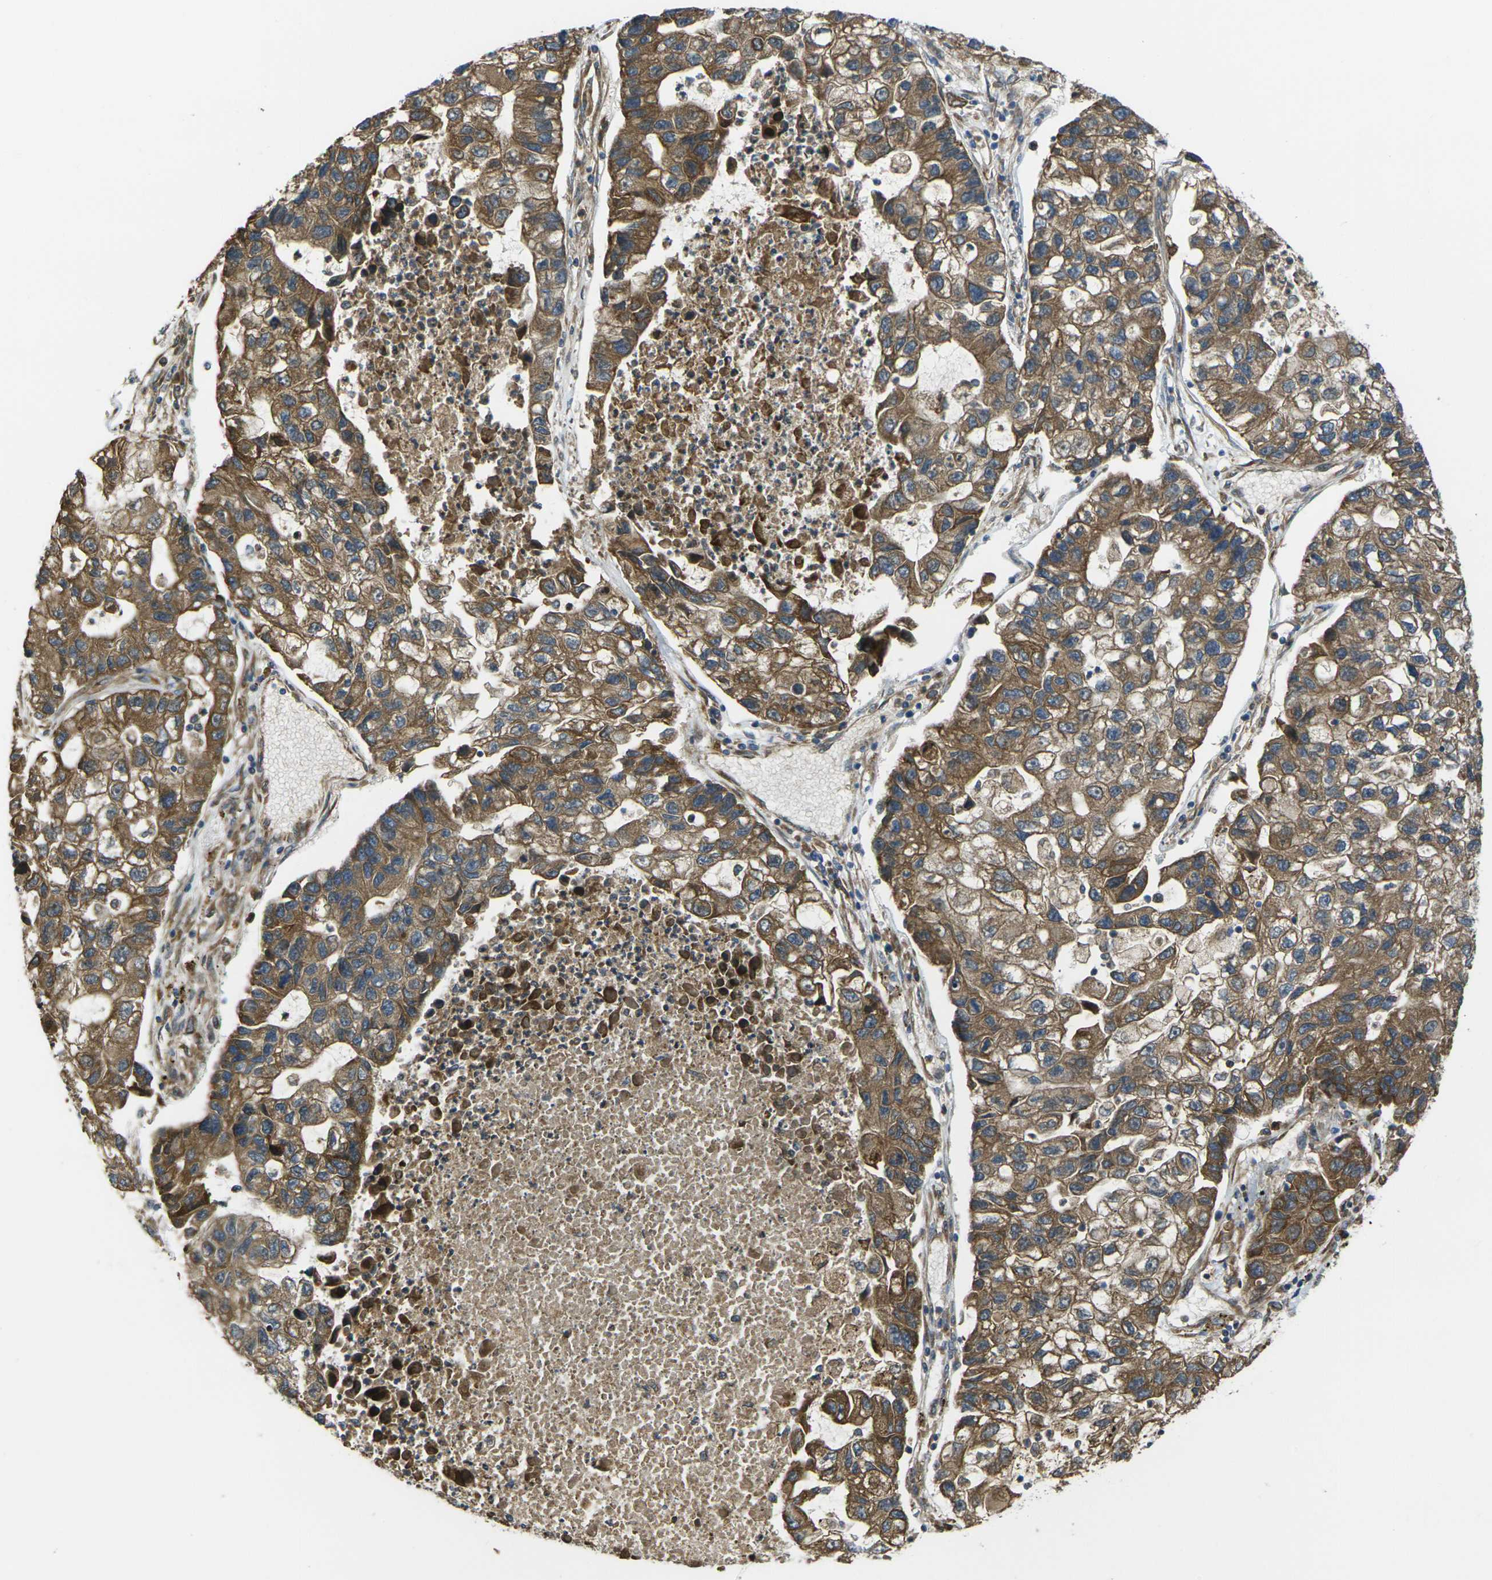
{"staining": {"intensity": "strong", "quantity": ">75%", "location": "cytoplasmic/membranous"}, "tissue": "lung cancer", "cell_type": "Tumor cells", "image_type": "cancer", "snomed": [{"axis": "morphology", "description": "Adenocarcinoma, NOS"}, {"axis": "topography", "description": "Lung"}], "caption": "DAB immunohistochemical staining of human lung adenocarcinoma reveals strong cytoplasmic/membranous protein staining in approximately >75% of tumor cells. (Stains: DAB (3,3'-diaminobenzidine) in brown, nuclei in blue, Microscopy: brightfield microscopy at high magnification).", "gene": "FZD1", "patient": {"sex": "female", "age": 51}}